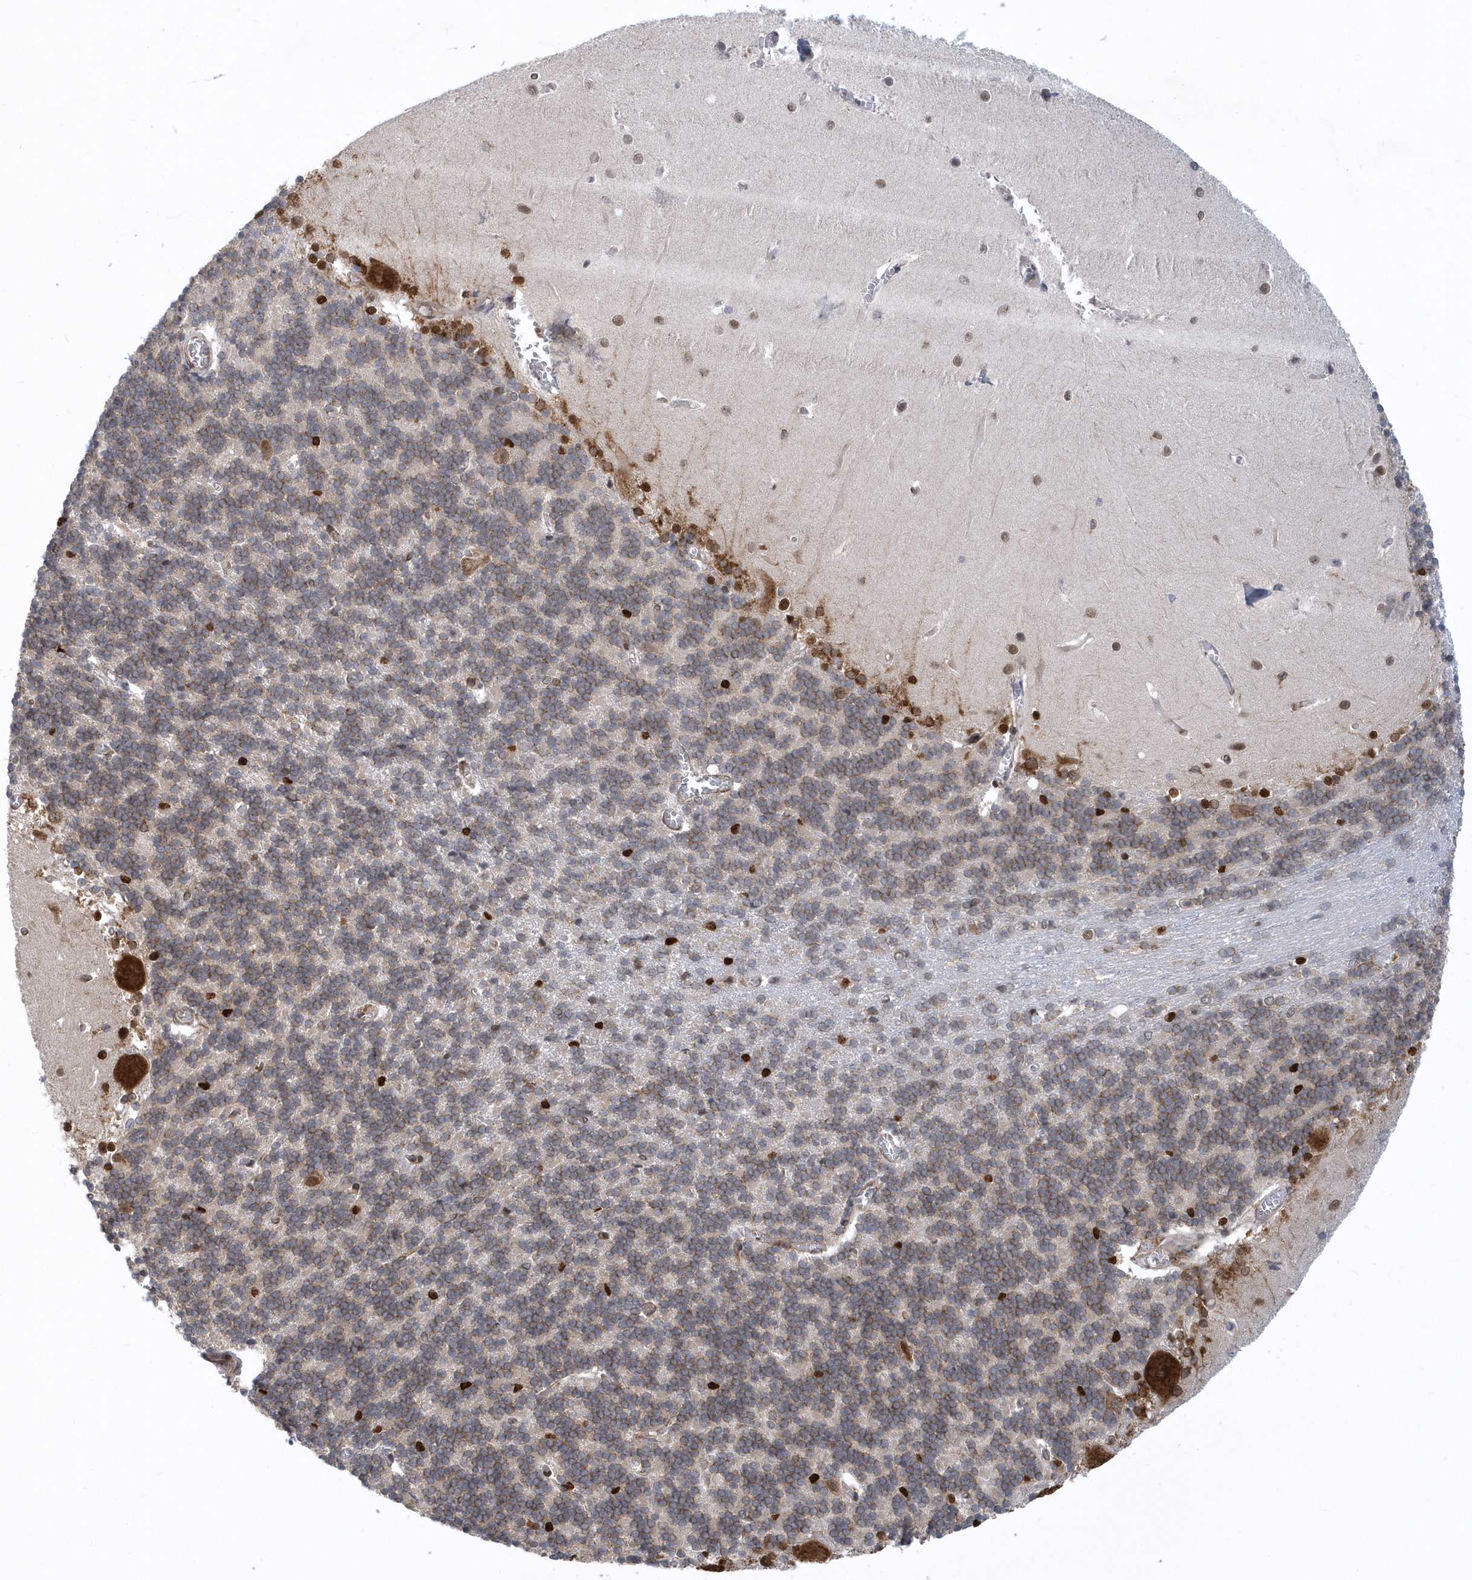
{"staining": {"intensity": "strong", "quantity": "<25%", "location": "nuclear"}, "tissue": "cerebellum", "cell_type": "Cells in granular layer", "image_type": "normal", "snomed": [{"axis": "morphology", "description": "Normal tissue, NOS"}, {"axis": "topography", "description": "Cerebellum"}], "caption": "Cells in granular layer reveal medium levels of strong nuclear staining in about <25% of cells in unremarkable human cerebellum.", "gene": "PHF1", "patient": {"sex": "male", "age": 37}}